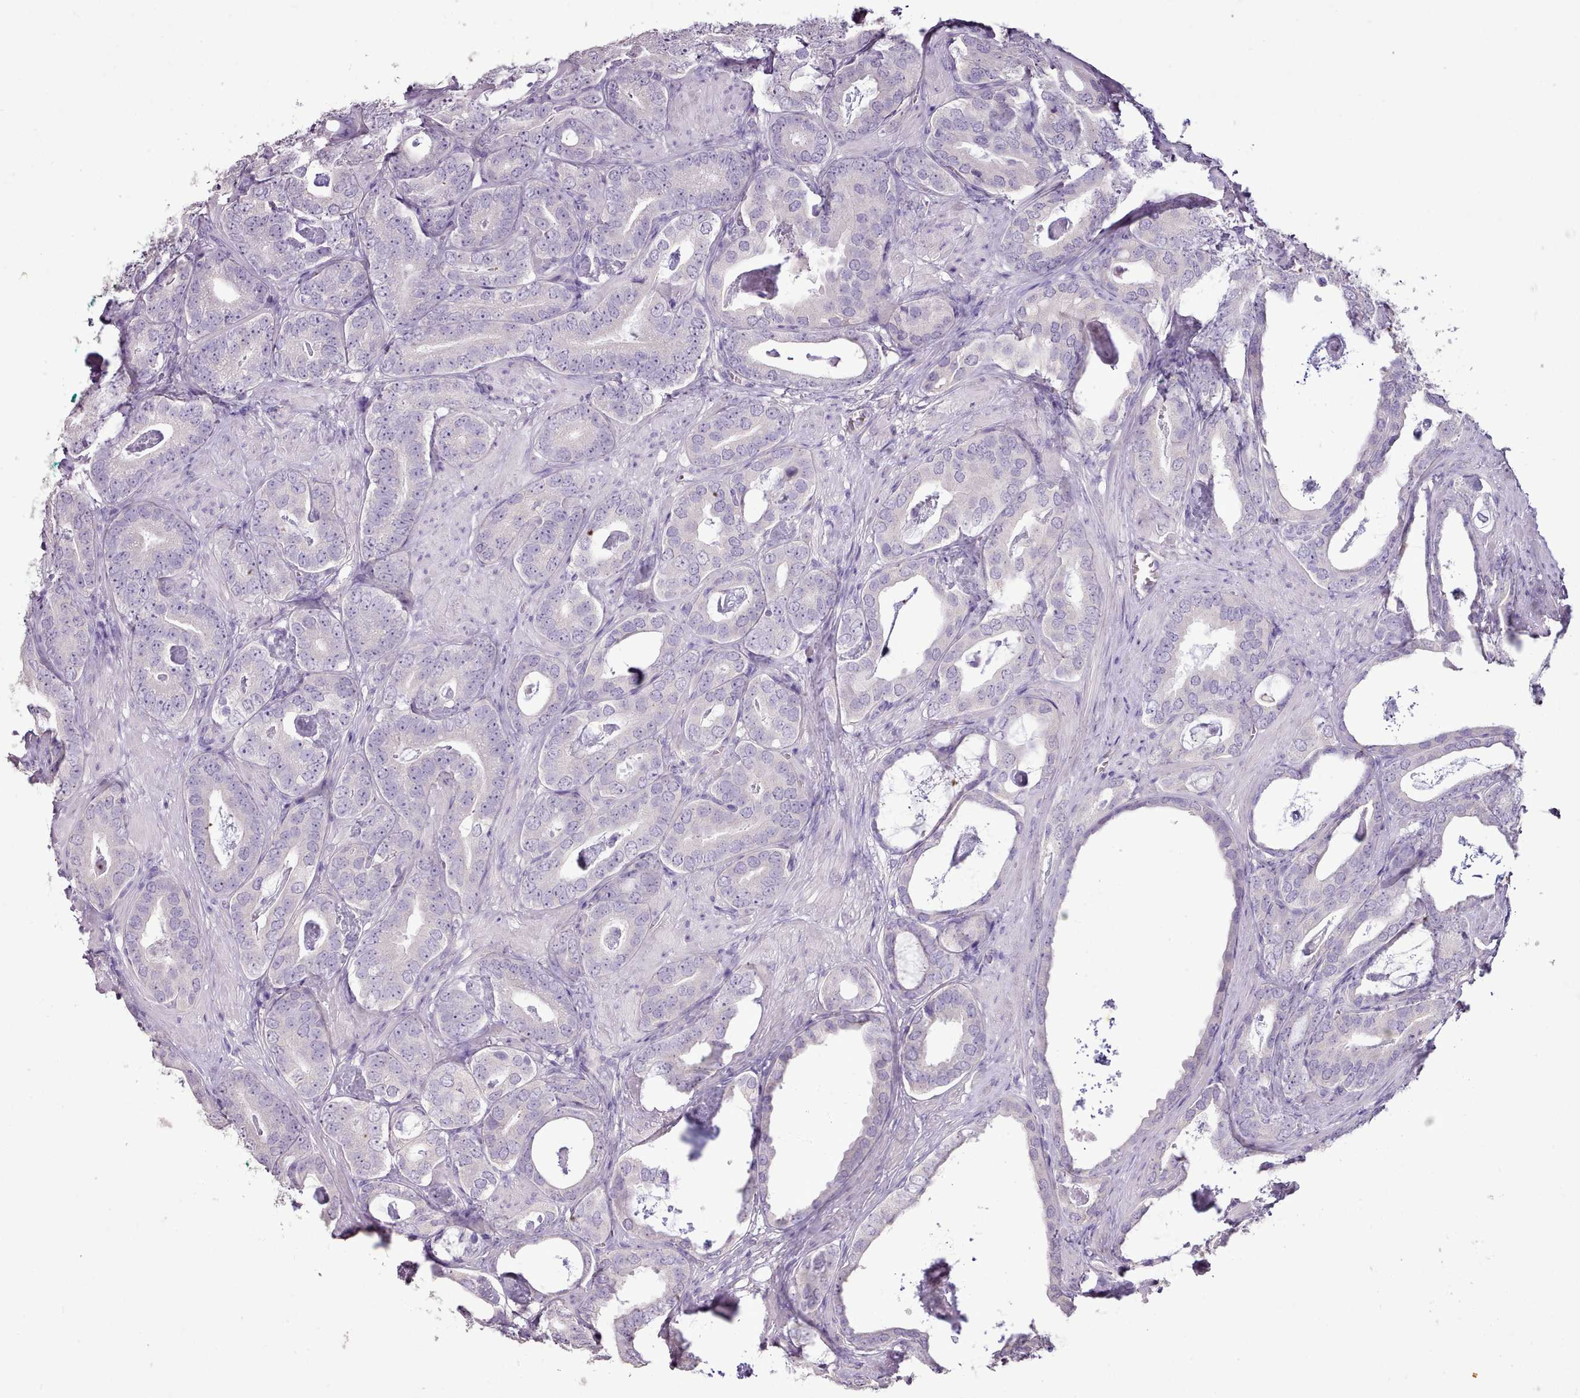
{"staining": {"intensity": "negative", "quantity": "none", "location": "none"}, "tissue": "prostate cancer", "cell_type": "Tumor cells", "image_type": "cancer", "snomed": [{"axis": "morphology", "description": "Adenocarcinoma, Low grade"}, {"axis": "topography", "description": "Prostate"}], "caption": "A micrograph of human prostate cancer (adenocarcinoma (low-grade)) is negative for staining in tumor cells.", "gene": "BLOC1S2", "patient": {"sex": "male", "age": 71}}